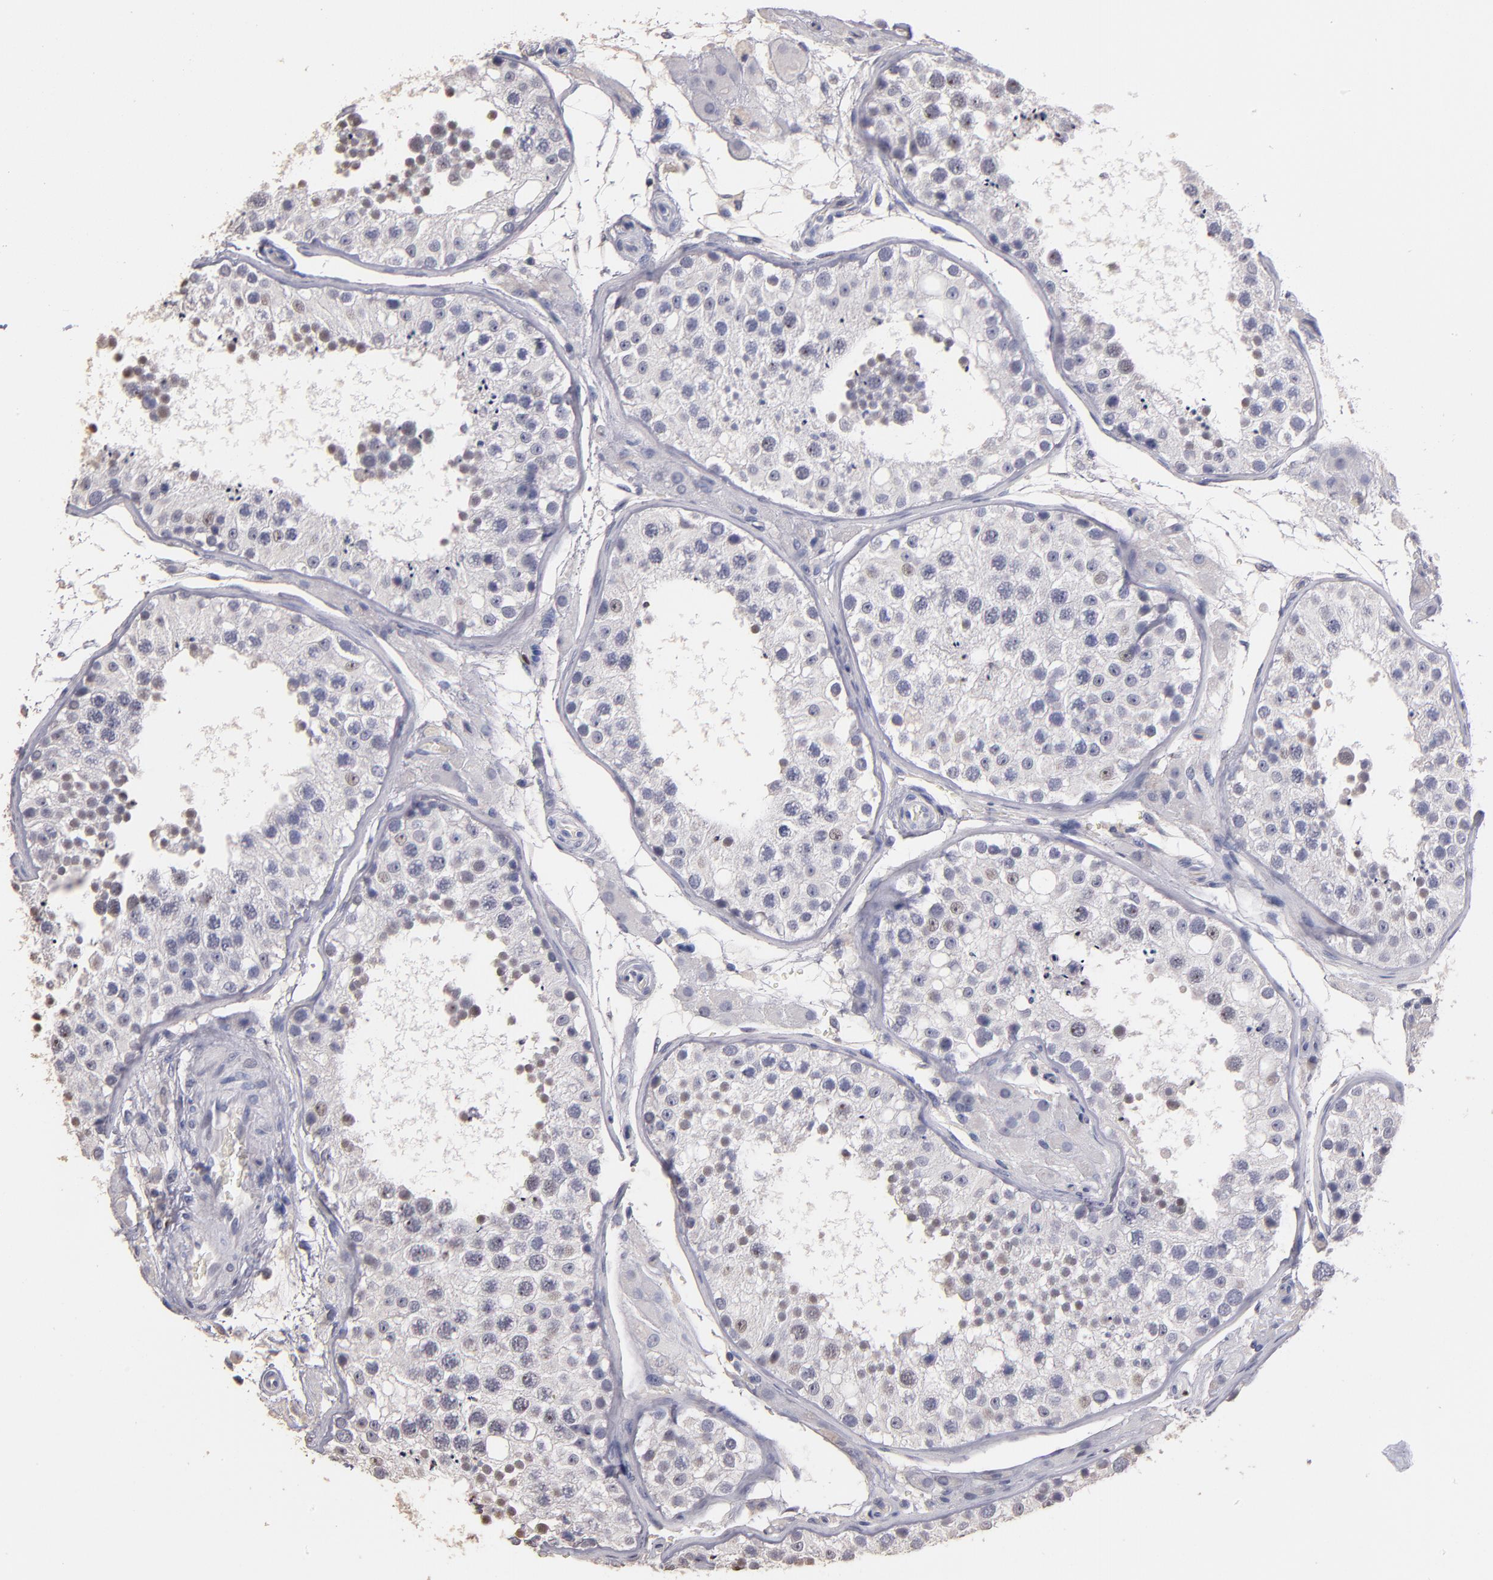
{"staining": {"intensity": "weak", "quantity": "<25%", "location": "nuclear"}, "tissue": "testis", "cell_type": "Cells in seminiferous ducts", "image_type": "normal", "snomed": [{"axis": "morphology", "description": "Normal tissue, NOS"}, {"axis": "topography", "description": "Testis"}], "caption": "IHC of unremarkable testis reveals no staining in cells in seminiferous ducts.", "gene": "SOX10", "patient": {"sex": "male", "age": 26}}